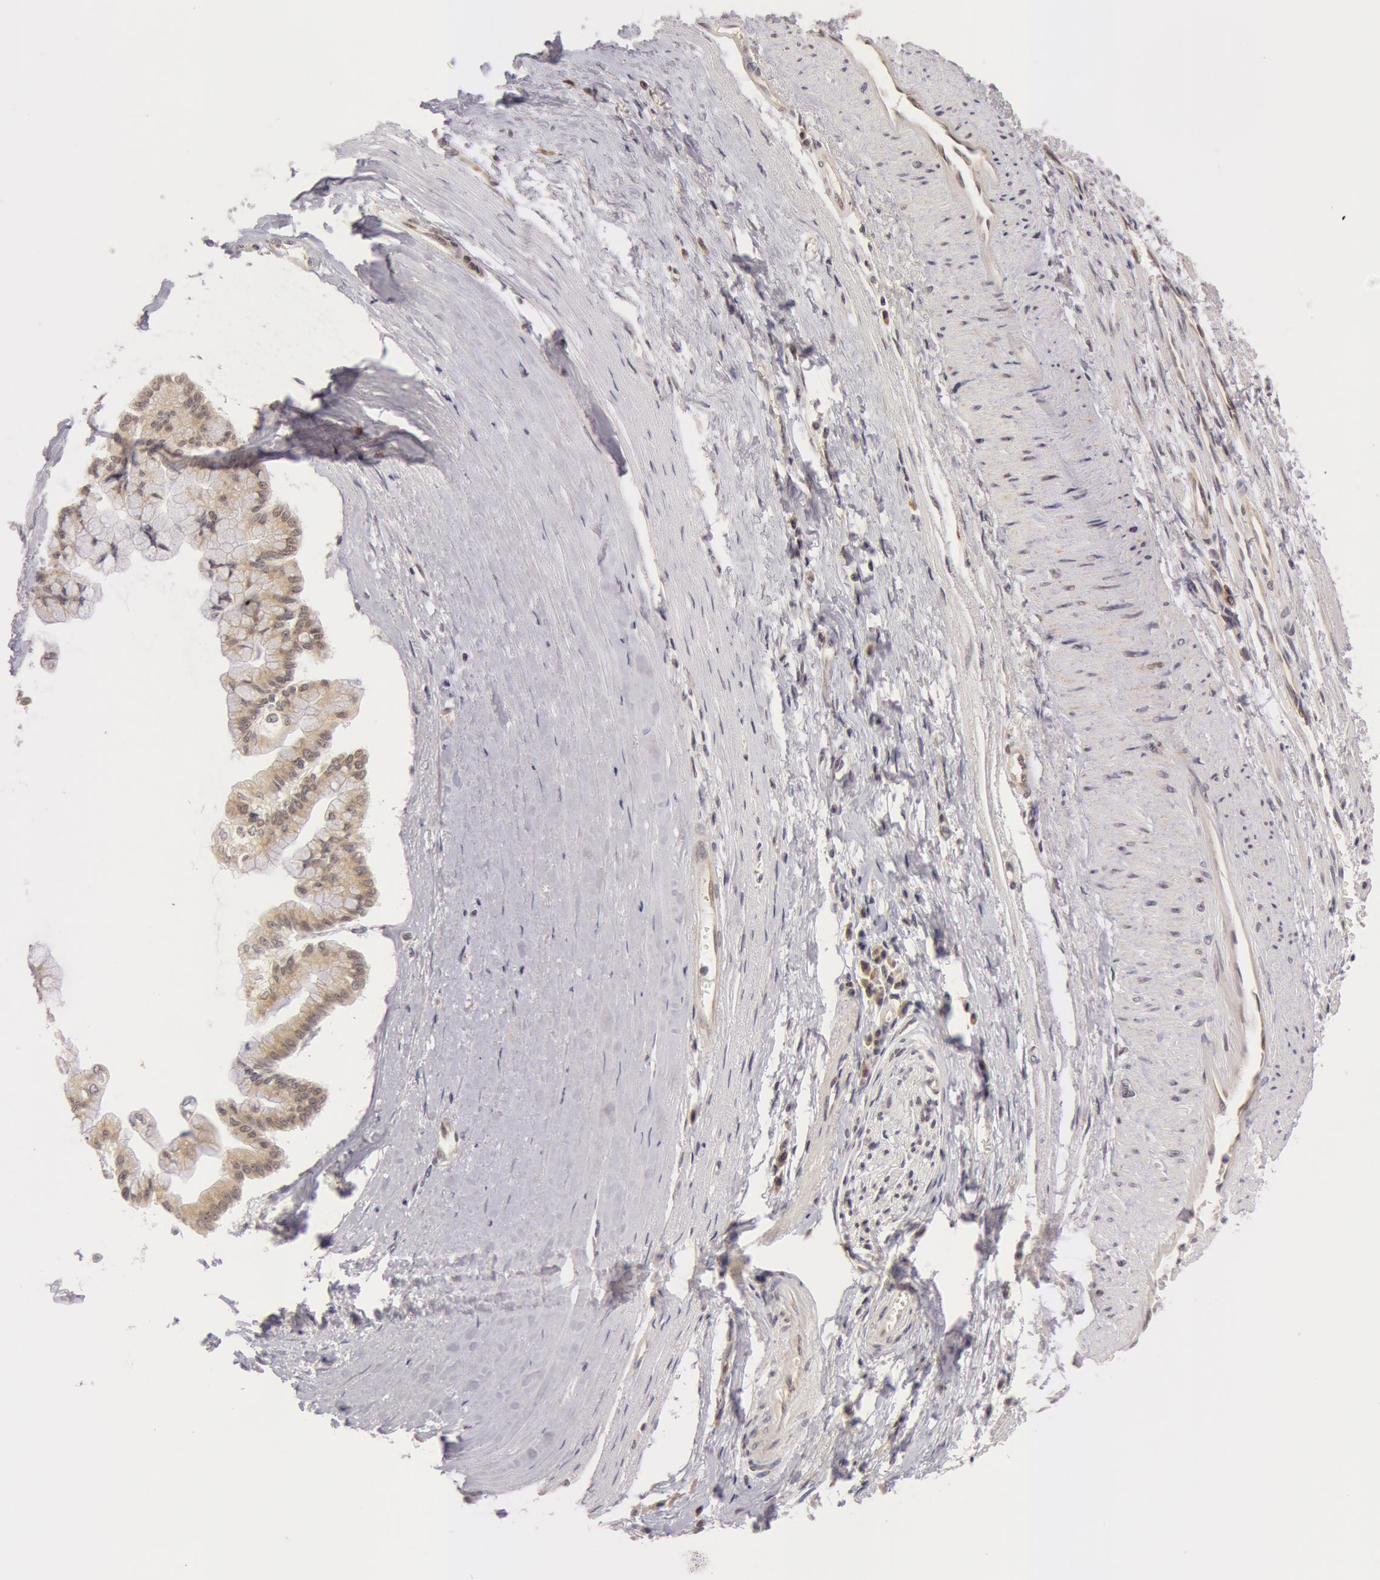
{"staining": {"intensity": "weak", "quantity": ">75%", "location": "cytoplasmic/membranous"}, "tissue": "liver cancer", "cell_type": "Tumor cells", "image_type": "cancer", "snomed": [{"axis": "morphology", "description": "Cholangiocarcinoma"}, {"axis": "topography", "description": "Liver"}], "caption": "Human cholangiocarcinoma (liver) stained with a brown dye demonstrates weak cytoplasmic/membranous positive staining in approximately >75% of tumor cells.", "gene": "SYTL4", "patient": {"sex": "female", "age": 79}}